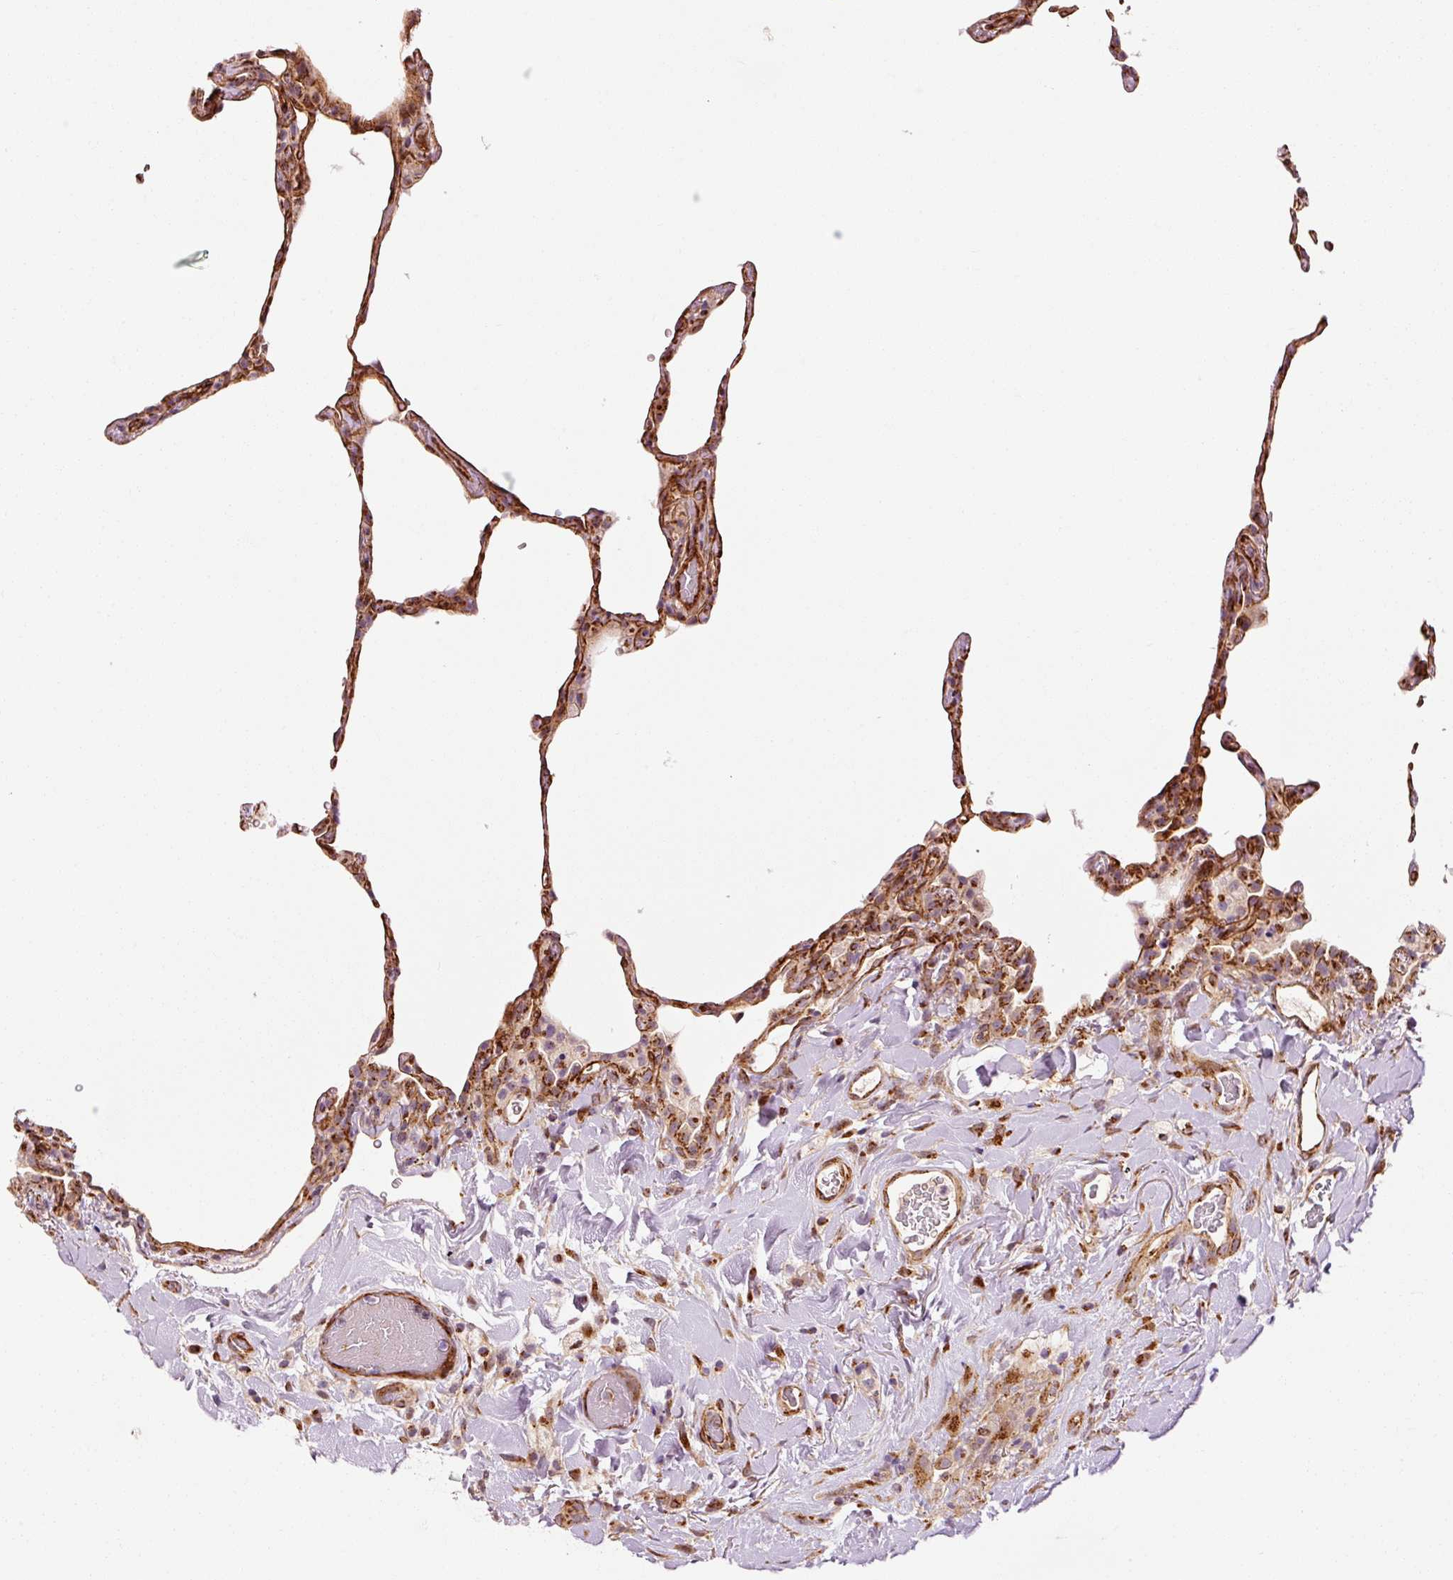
{"staining": {"intensity": "strong", "quantity": "25%-75%", "location": "cytoplasmic/membranous"}, "tissue": "lung", "cell_type": "Alveolar cells", "image_type": "normal", "snomed": [{"axis": "morphology", "description": "Normal tissue, NOS"}, {"axis": "topography", "description": "Lung"}], "caption": "Alveolar cells exhibit high levels of strong cytoplasmic/membranous expression in about 25%-75% of cells in benign lung. (Brightfield microscopy of DAB IHC at high magnification).", "gene": "LIMK2", "patient": {"sex": "female", "age": 57}}